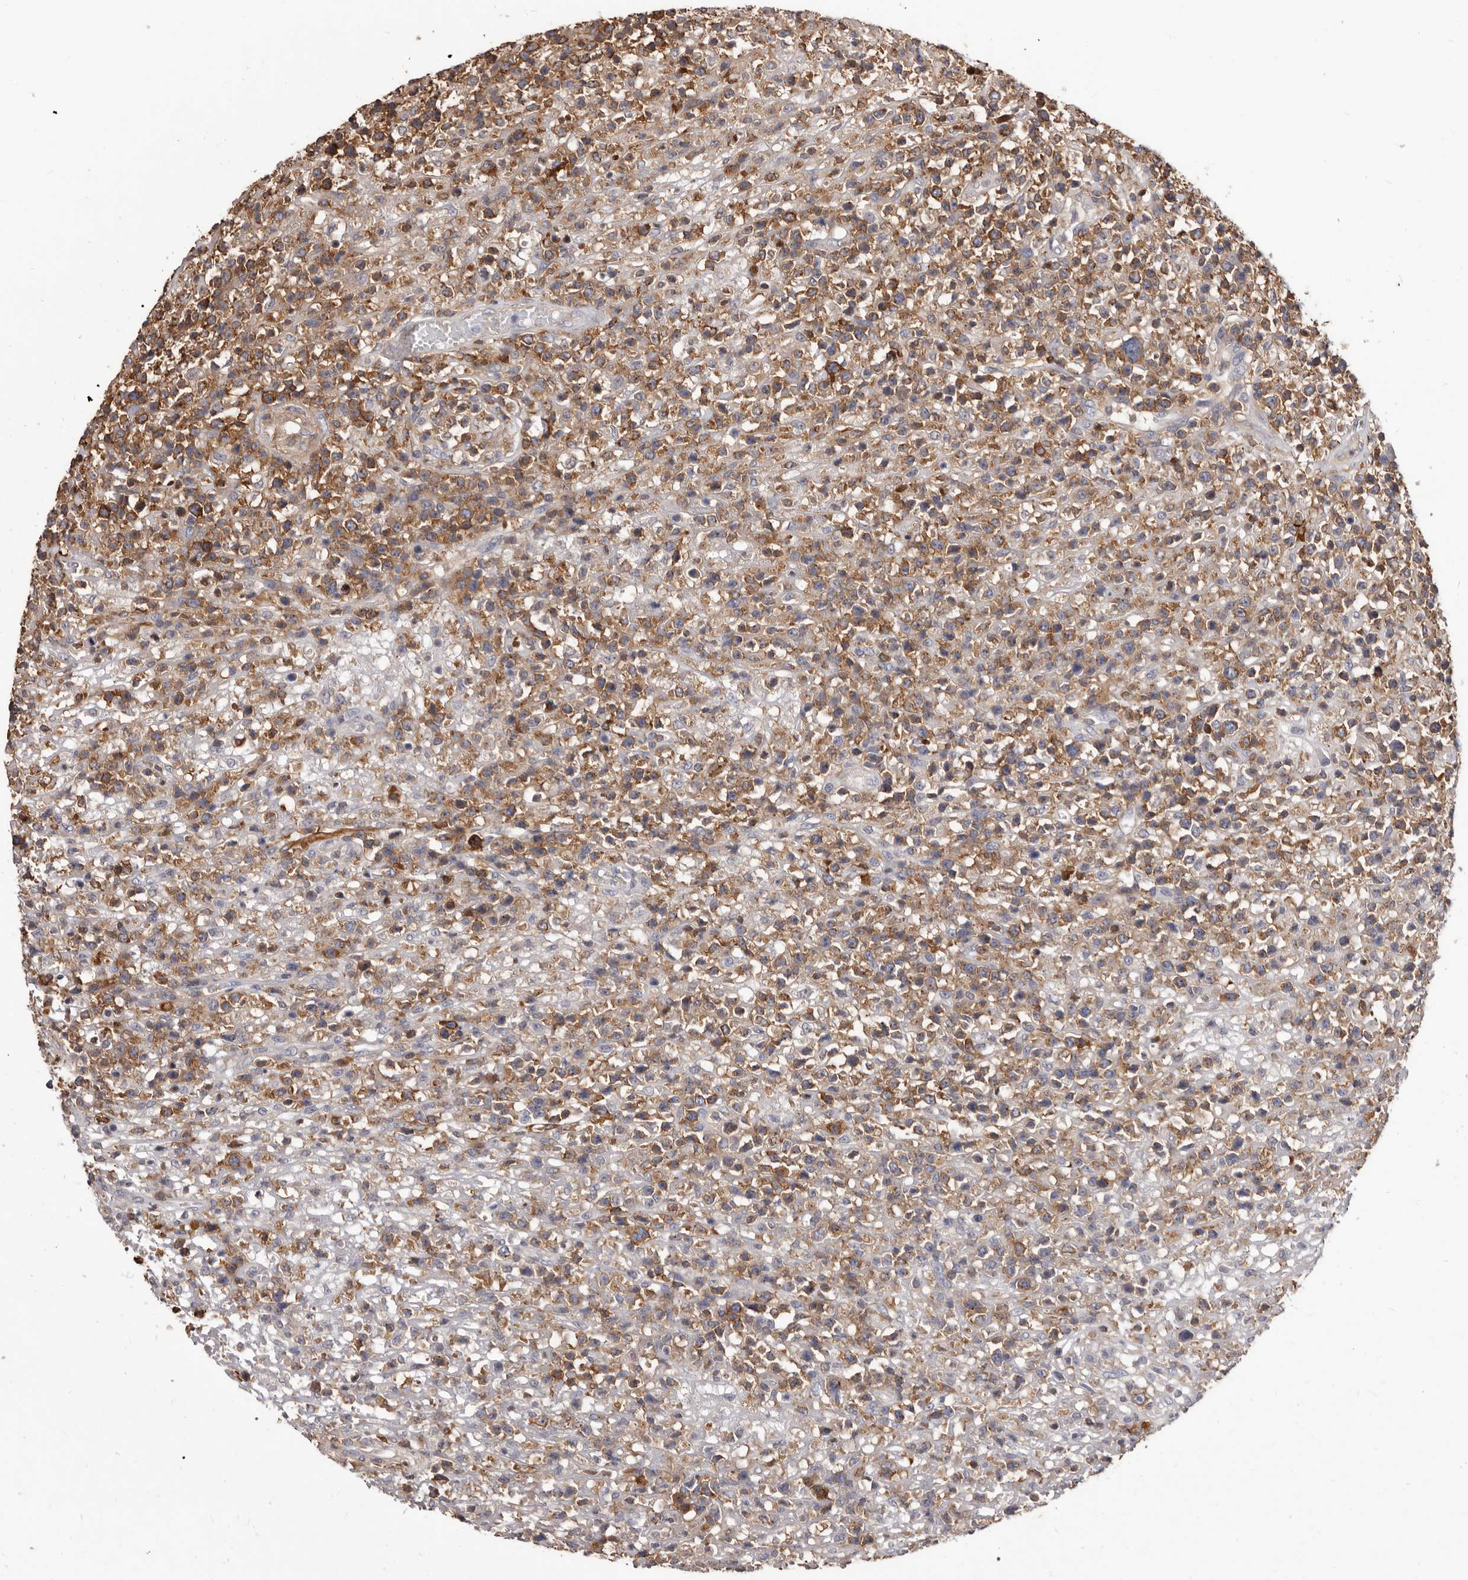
{"staining": {"intensity": "moderate", "quantity": ">75%", "location": "cytoplasmic/membranous"}, "tissue": "lymphoma", "cell_type": "Tumor cells", "image_type": "cancer", "snomed": [{"axis": "morphology", "description": "Malignant lymphoma, non-Hodgkin's type, High grade"}, {"axis": "topography", "description": "Colon"}], "caption": "About >75% of tumor cells in human lymphoma demonstrate moderate cytoplasmic/membranous protein expression as visualized by brown immunohistochemical staining.", "gene": "NIBAN1", "patient": {"sex": "female", "age": 53}}